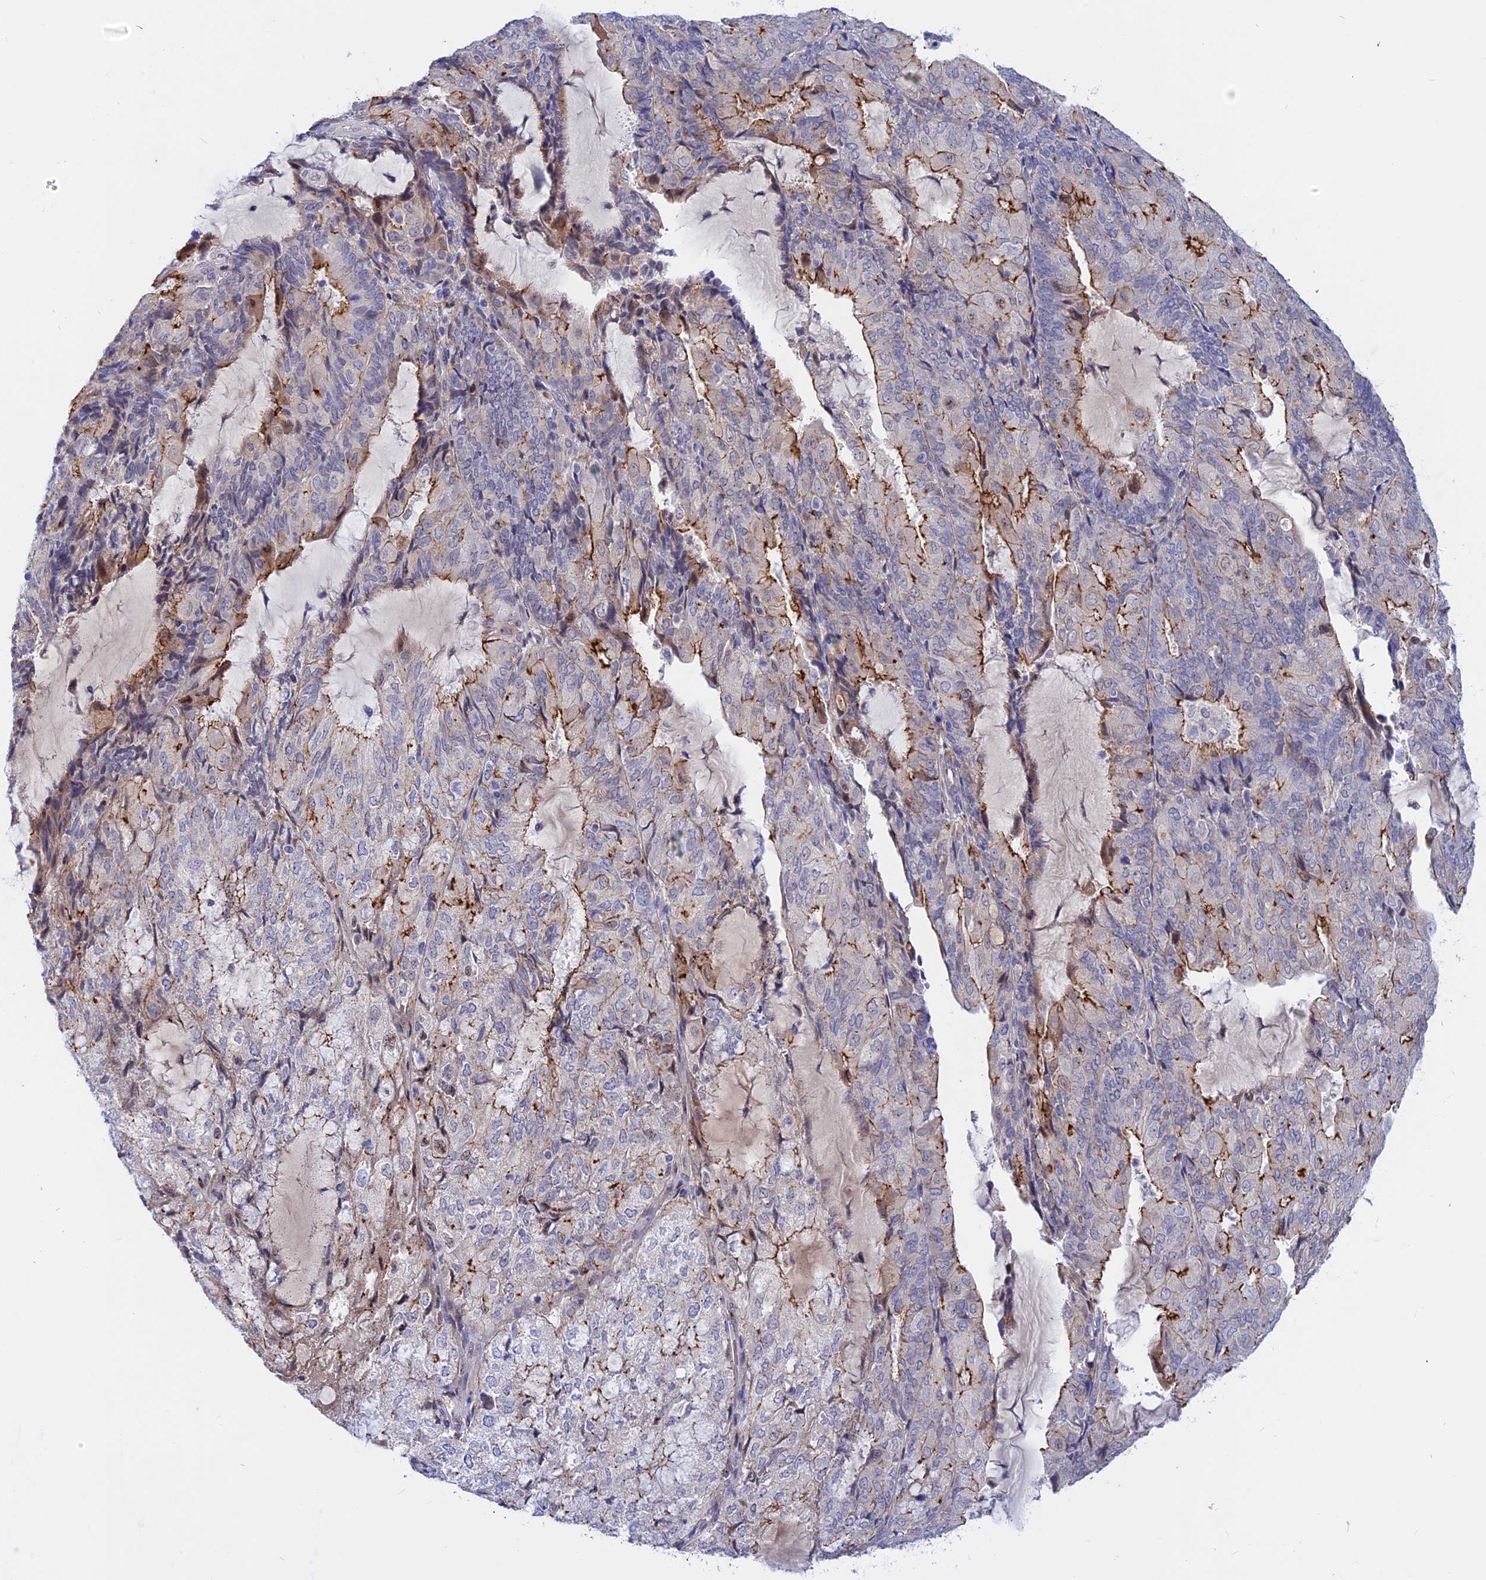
{"staining": {"intensity": "moderate", "quantity": "25%-75%", "location": "cytoplasmic/membranous"}, "tissue": "endometrial cancer", "cell_type": "Tumor cells", "image_type": "cancer", "snomed": [{"axis": "morphology", "description": "Adenocarcinoma, NOS"}, {"axis": "topography", "description": "Endometrium"}], "caption": "Immunohistochemistry (IHC) (DAB) staining of endometrial adenocarcinoma reveals moderate cytoplasmic/membranous protein staining in about 25%-75% of tumor cells.", "gene": "GK5", "patient": {"sex": "female", "age": 81}}